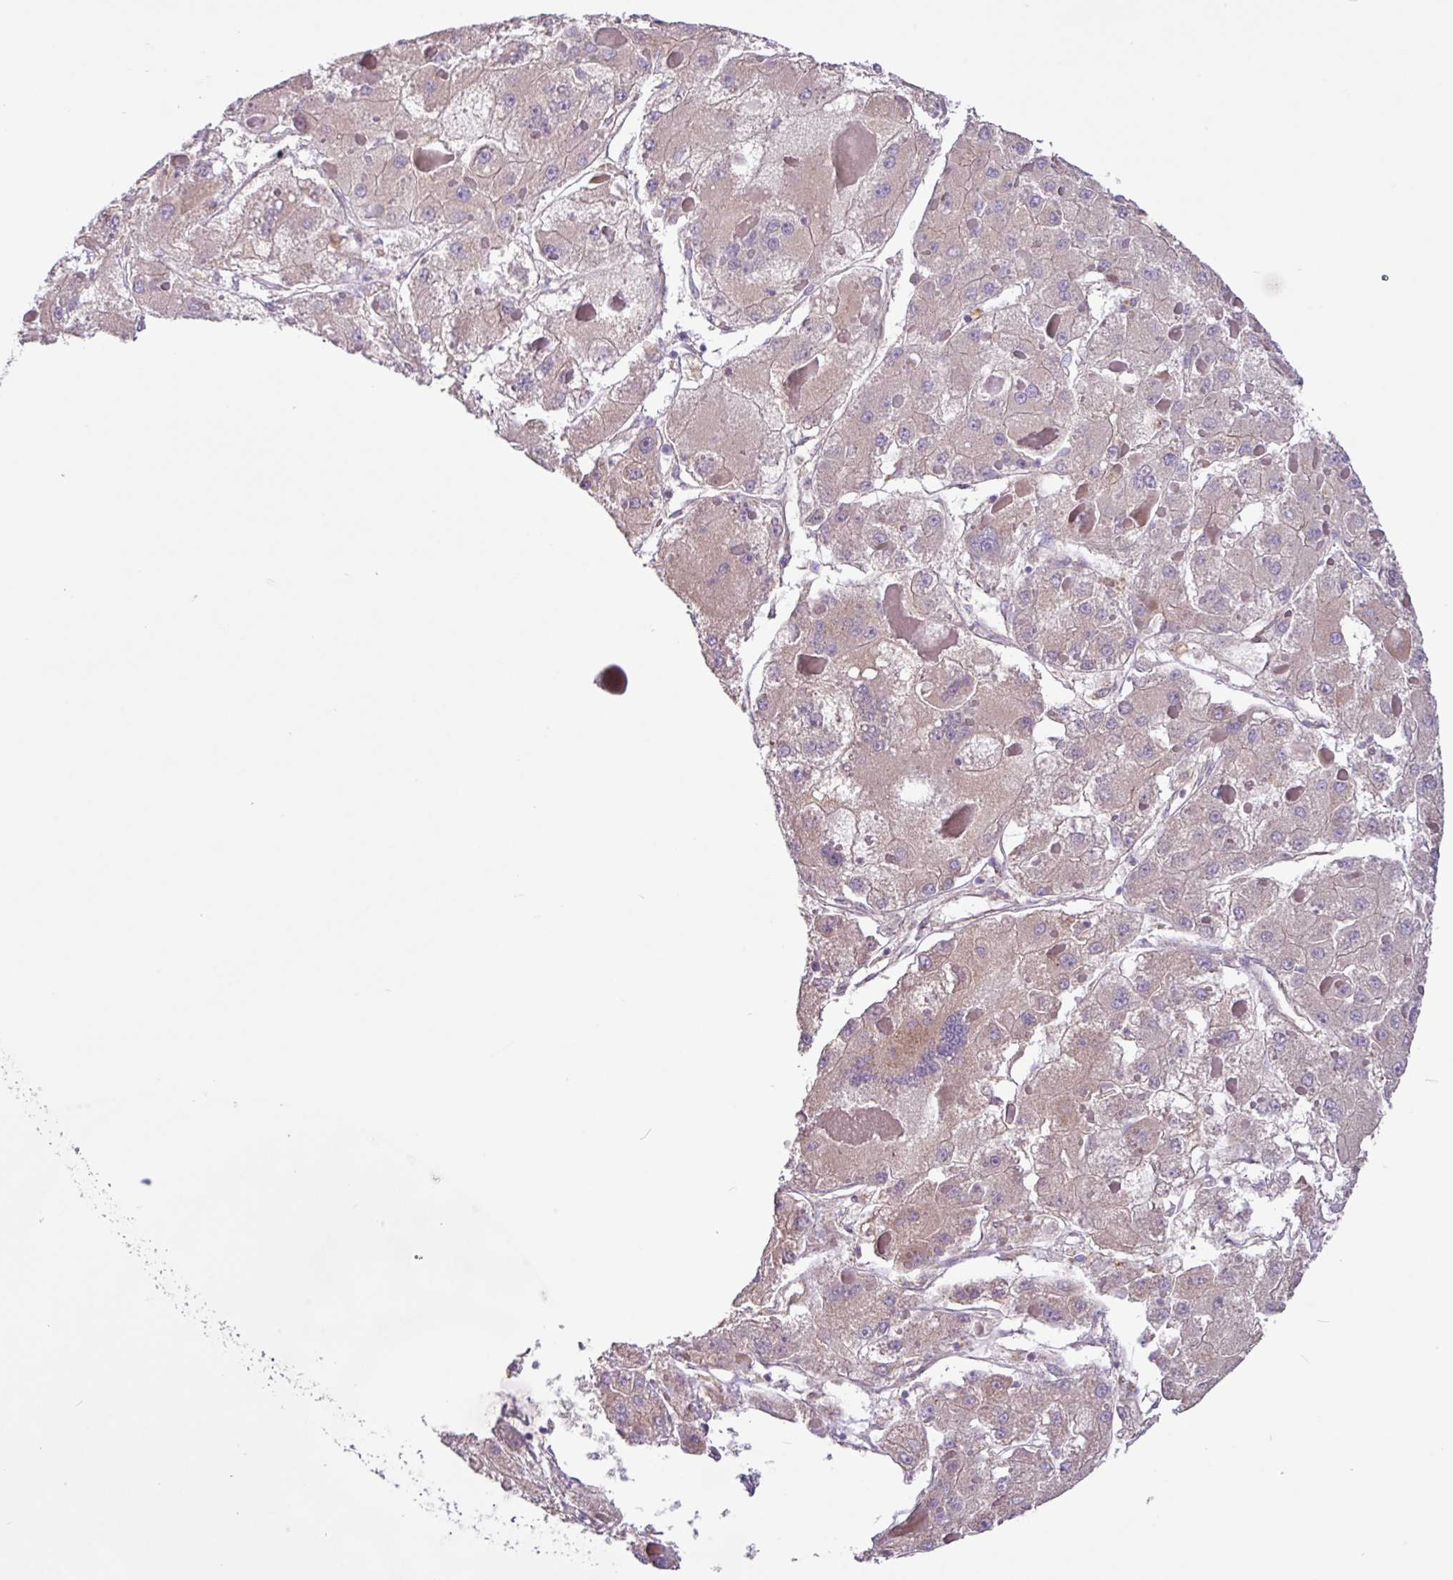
{"staining": {"intensity": "weak", "quantity": "<25%", "location": "cytoplasmic/membranous"}, "tissue": "liver cancer", "cell_type": "Tumor cells", "image_type": "cancer", "snomed": [{"axis": "morphology", "description": "Carcinoma, Hepatocellular, NOS"}, {"axis": "topography", "description": "Liver"}], "caption": "The IHC histopathology image has no significant expression in tumor cells of liver cancer tissue. The staining was performed using DAB (3,3'-diaminobenzidine) to visualize the protein expression in brown, while the nuclei were stained in blue with hematoxylin (Magnification: 20x).", "gene": "MRM2", "patient": {"sex": "female", "age": 73}}